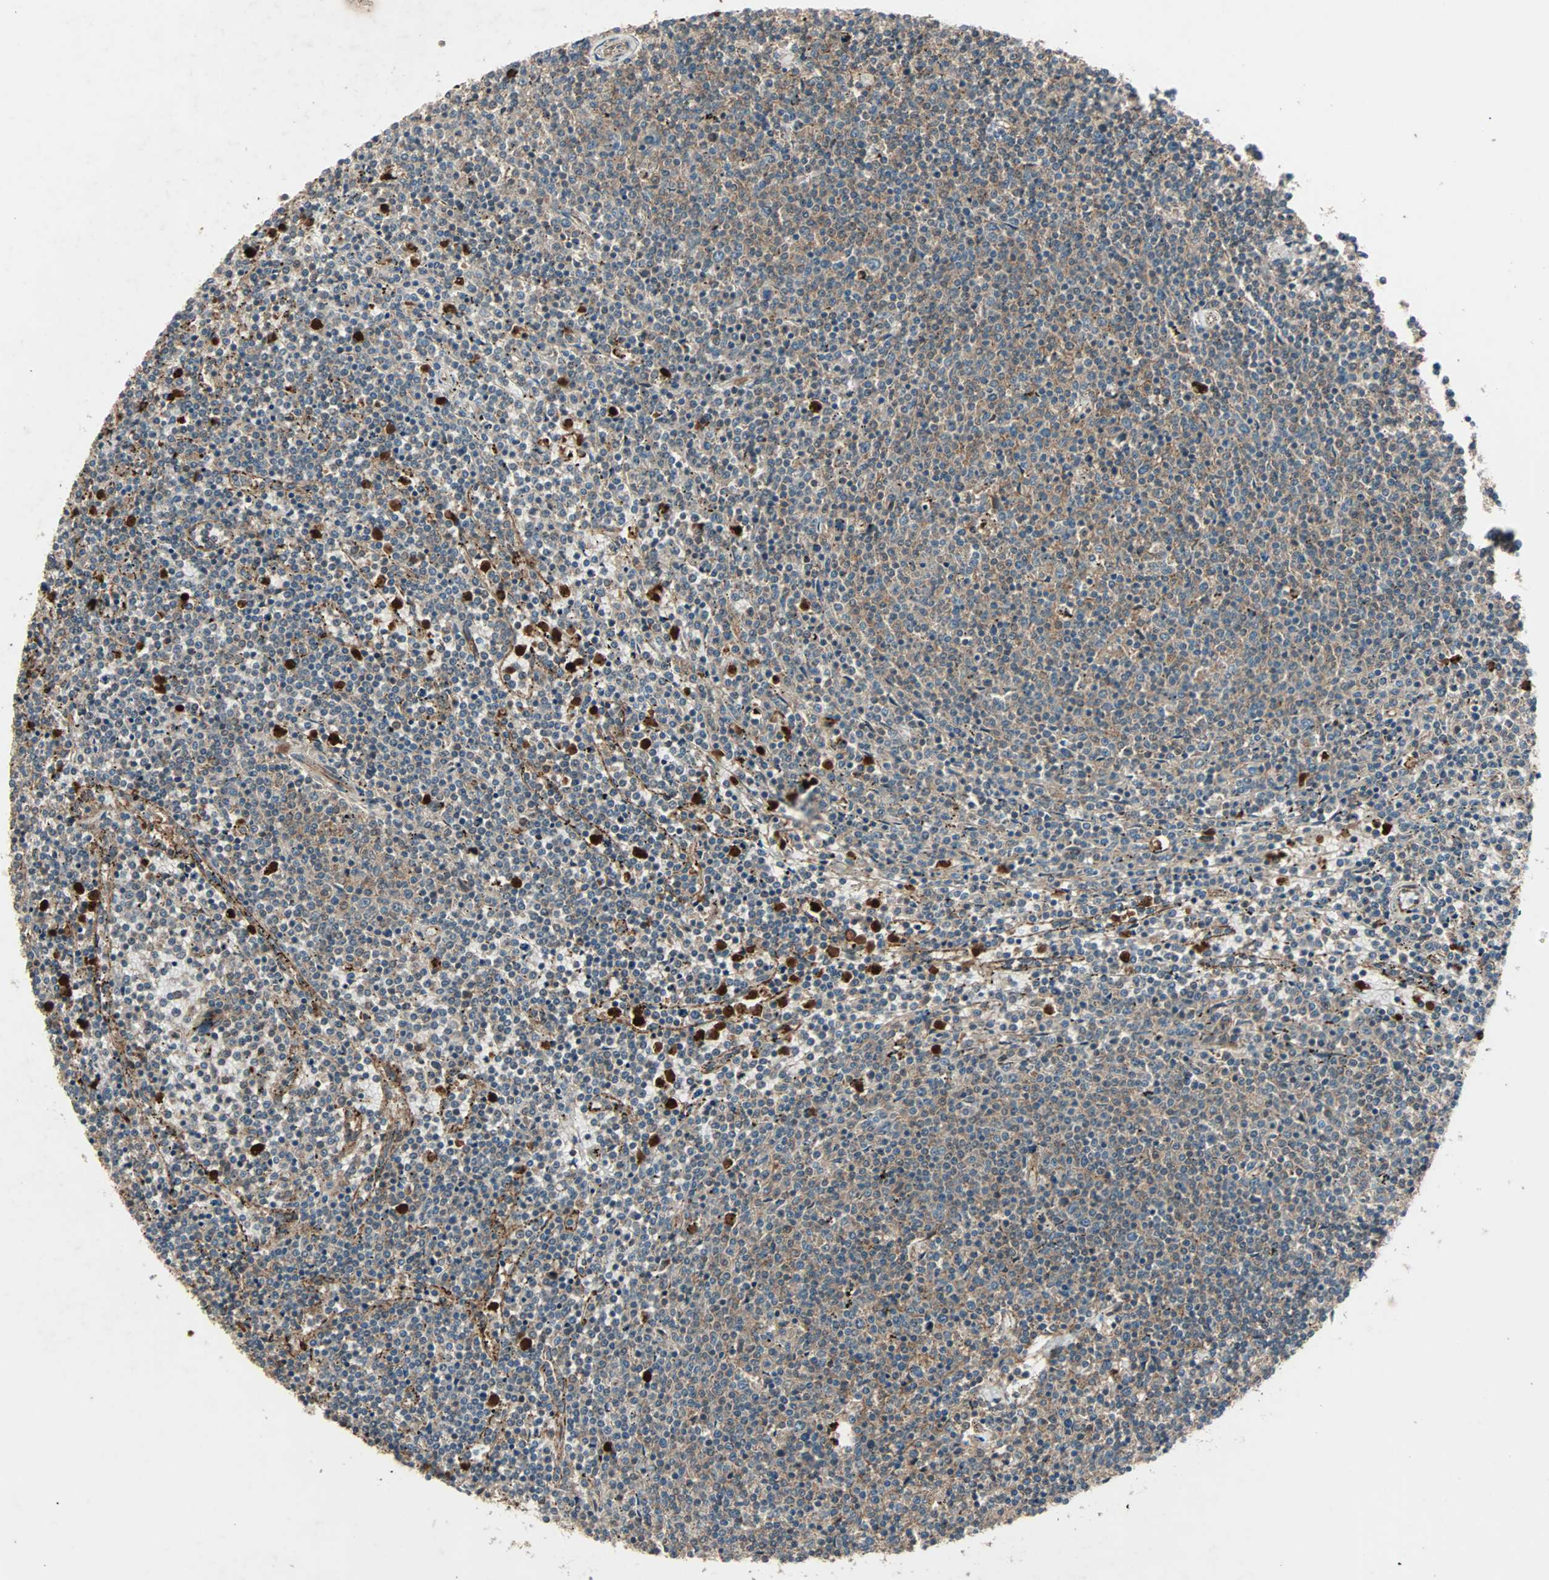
{"staining": {"intensity": "weak", "quantity": "25%-75%", "location": "cytoplasmic/membranous"}, "tissue": "lymphoma", "cell_type": "Tumor cells", "image_type": "cancer", "snomed": [{"axis": "morphology", "description": "Malignant lymphoma, non-Hodgkin's type, Low grade"}, {"axis": "topography", "description": "Spleen"}], "caption": "This image exhibits immunohistochemistry (IHC) staining of human low-grade malignant lymphoma, non-Hodgkin's type, with low weak cytoplasmic/membranous positivity in approximately 25%-75% of tumor cells.", "gene": "GCK", "patient": {"sex": "female", "age": 50}}